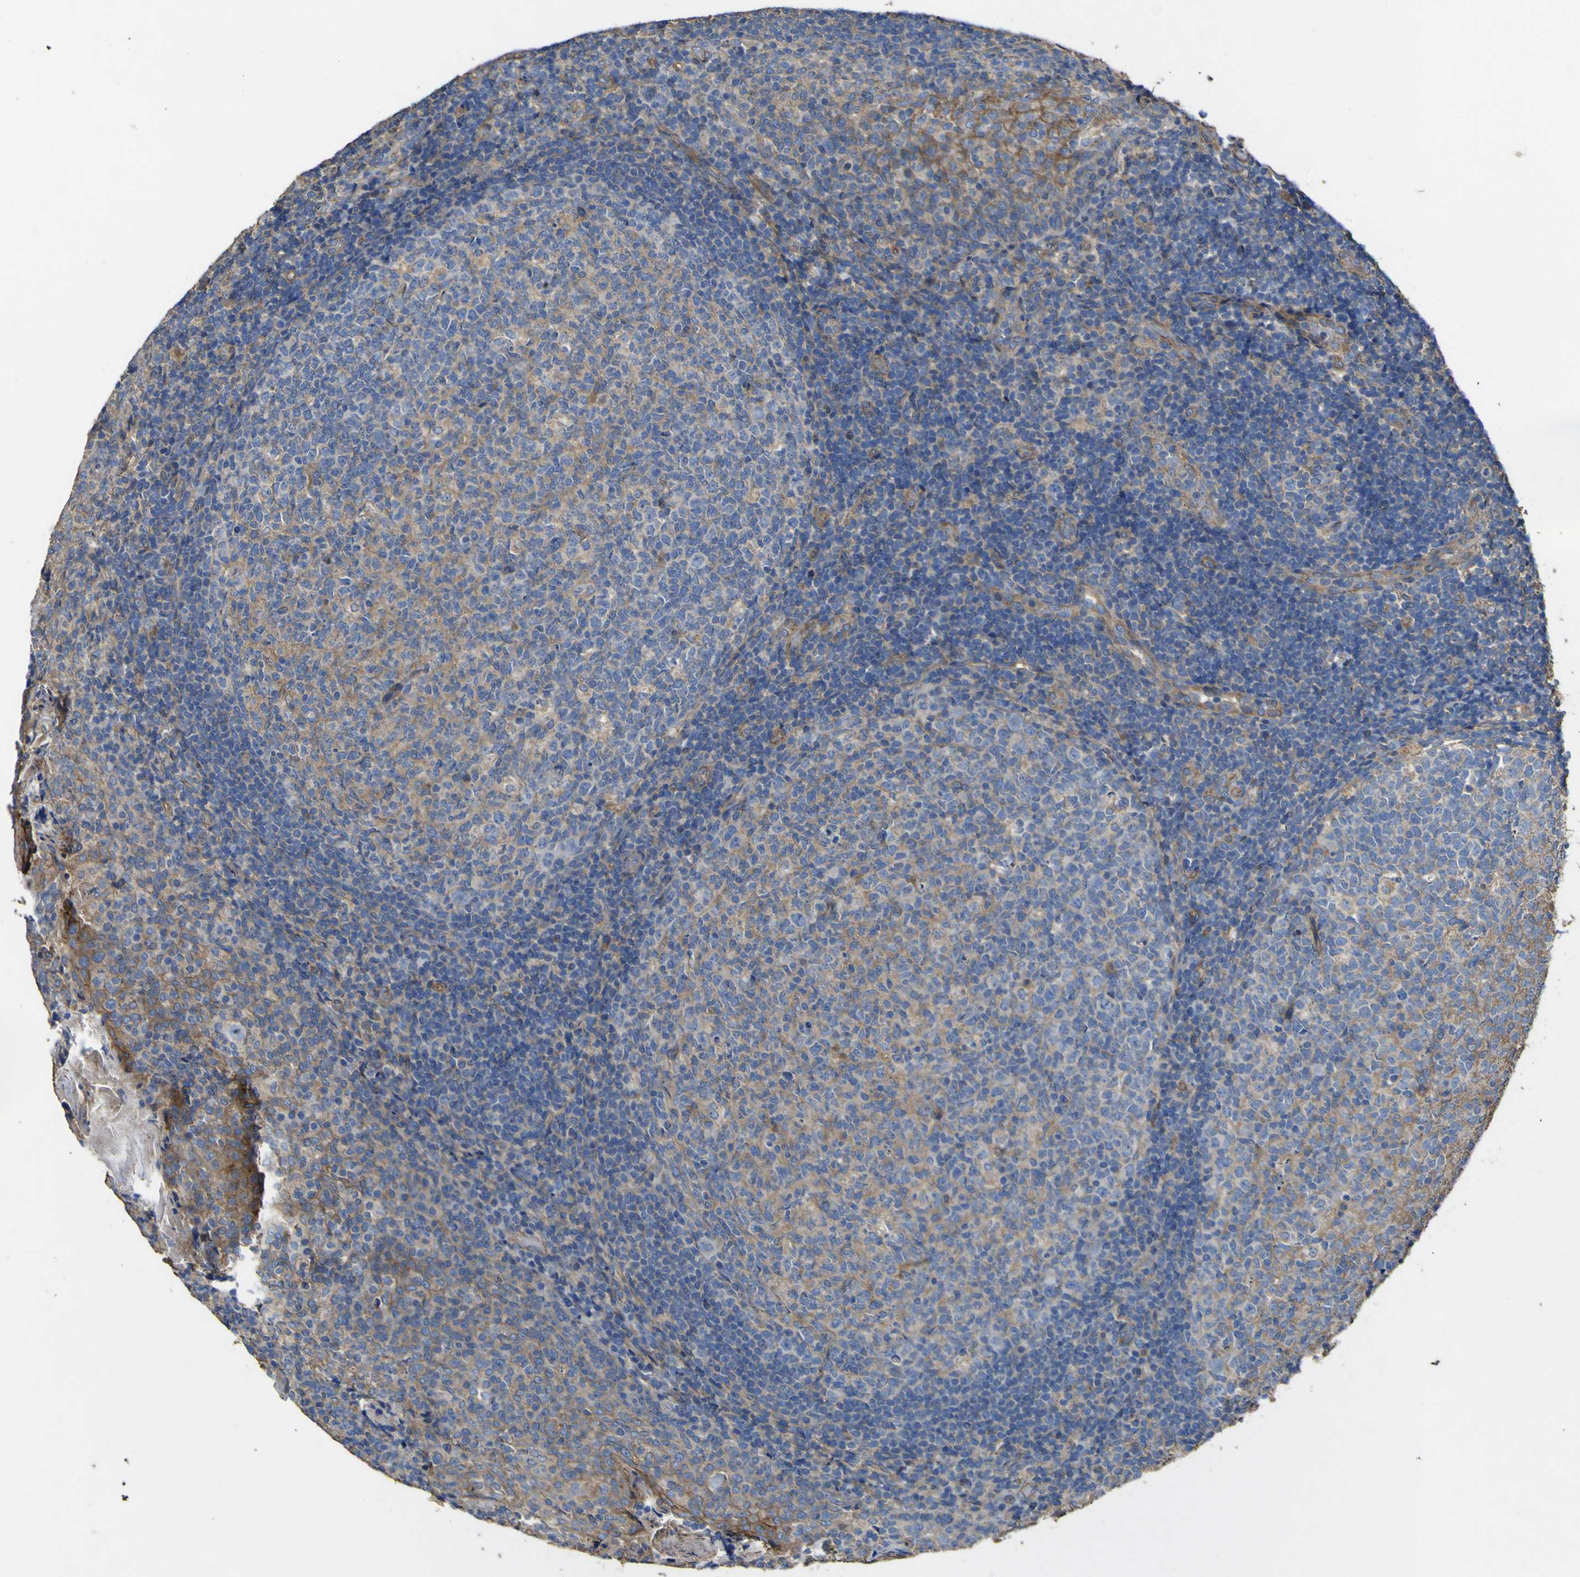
{"staining": {"intensity": "weak", "quantity": "25%-75%", "location": "cytoplasmic/membranous"}, "tissue": "tonsil", "cell_type": "Germinal center cells", "image_type": "normal", "snomed": [{"axis": "morphology", "description": "Normal tissue, NOS"}, {"axis": "topography", "description": "Tonsil"}], "caption": "Brown immunohistochemical staining in benign tonsil shows weak cytoplasmic/membranous positivity in about 25%-75% of germinal center cells.", "gene": "TNFSF15", "patient": {"sex": "female", "age": 19}}